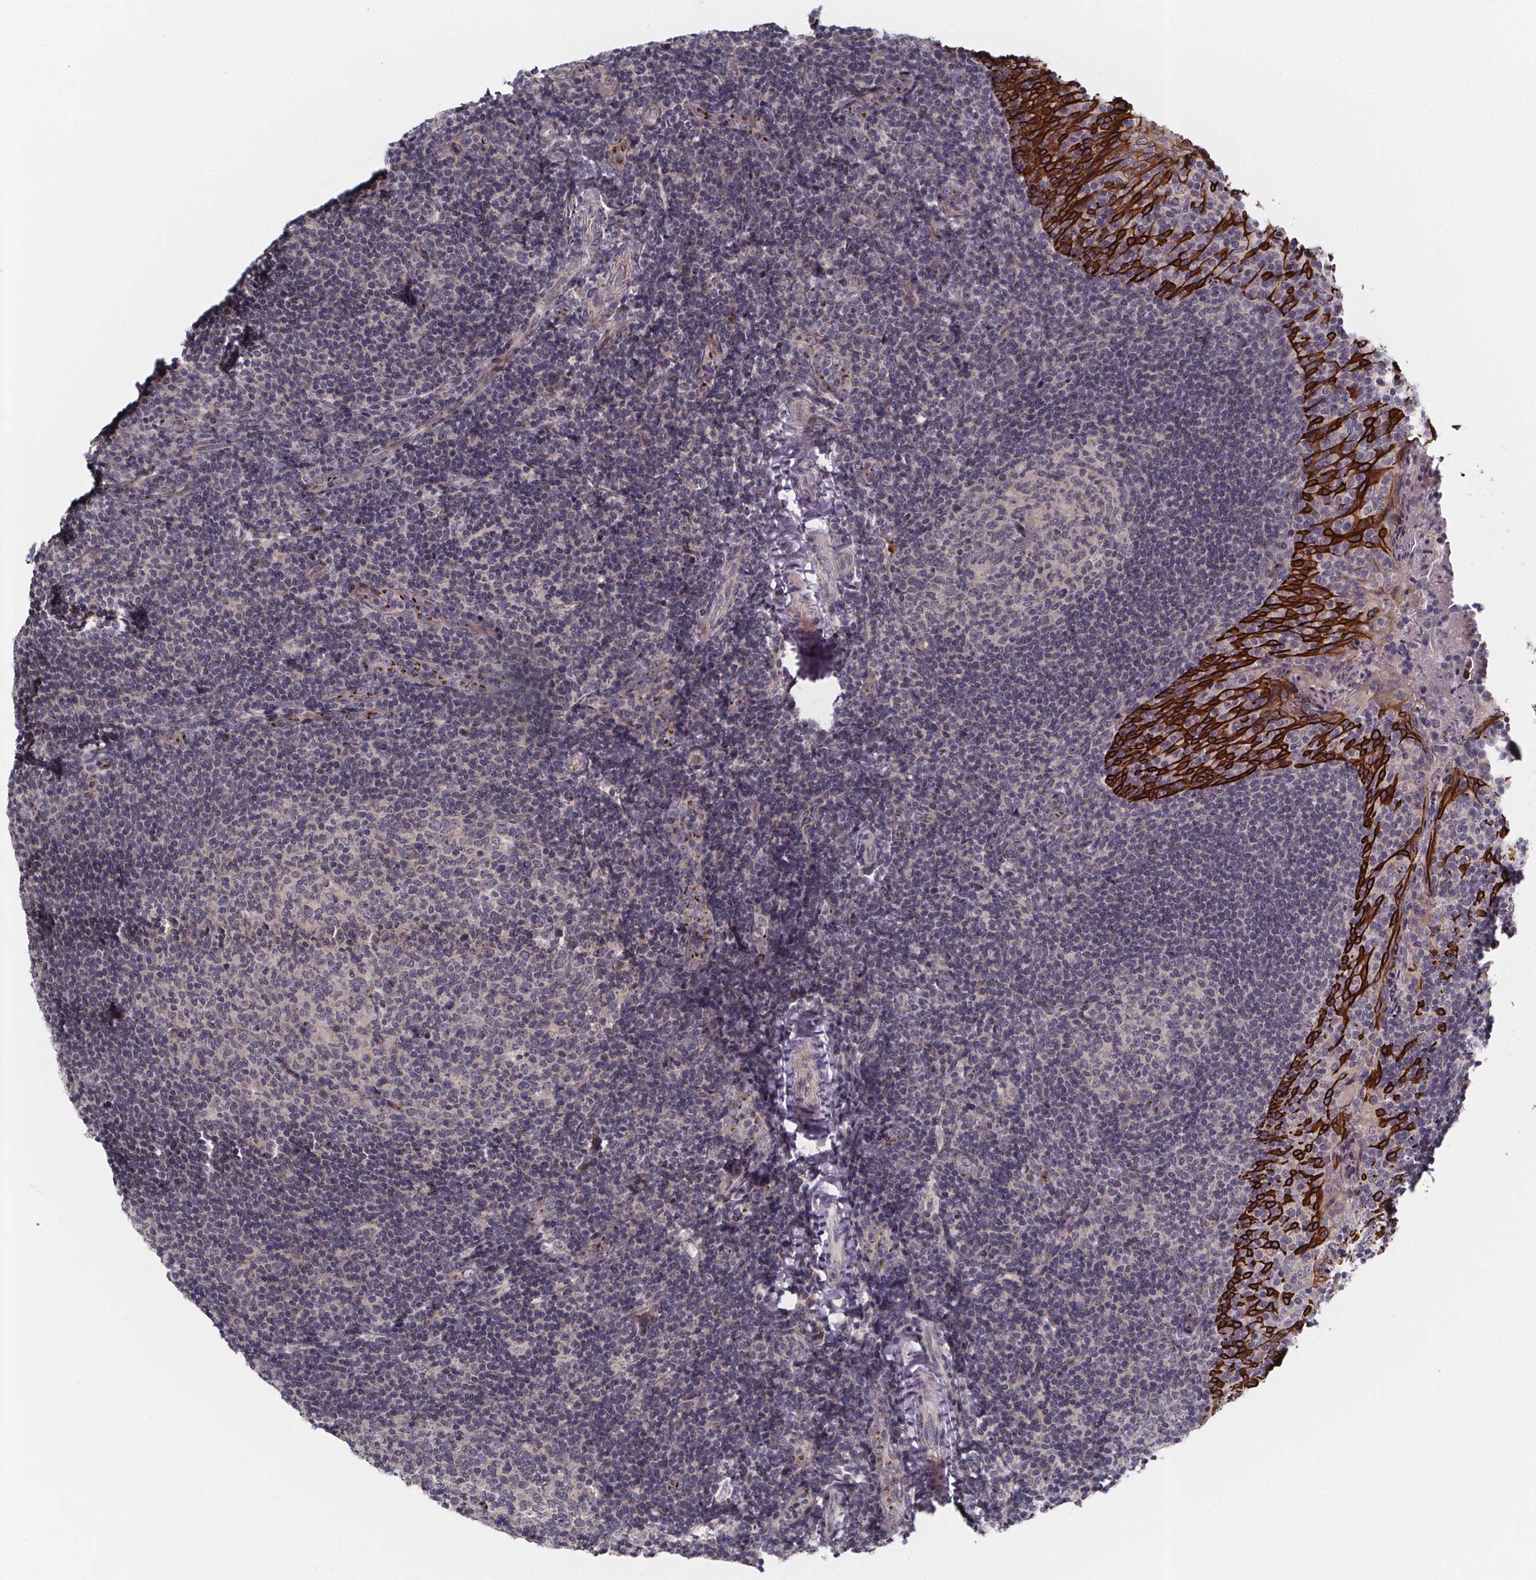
{"staining": {"intensity": "negative", "quantity": "none", "location": "none"}, "tissue": "tonsil", "cell_type": "Germinal center cells", "image_type": "normal", "snomed": [{"axis": "morphology", "description": "Normal tissue, NOS"}, {"axis": "topography", "description": "Tonsil"}], "caption": "IHC photomicrograph of benign tonsil stained for a protein (brown), which shows no staining in germinal center cells.", "gene": "NDST1", "patient": {"sex": "female", "age": 10}}